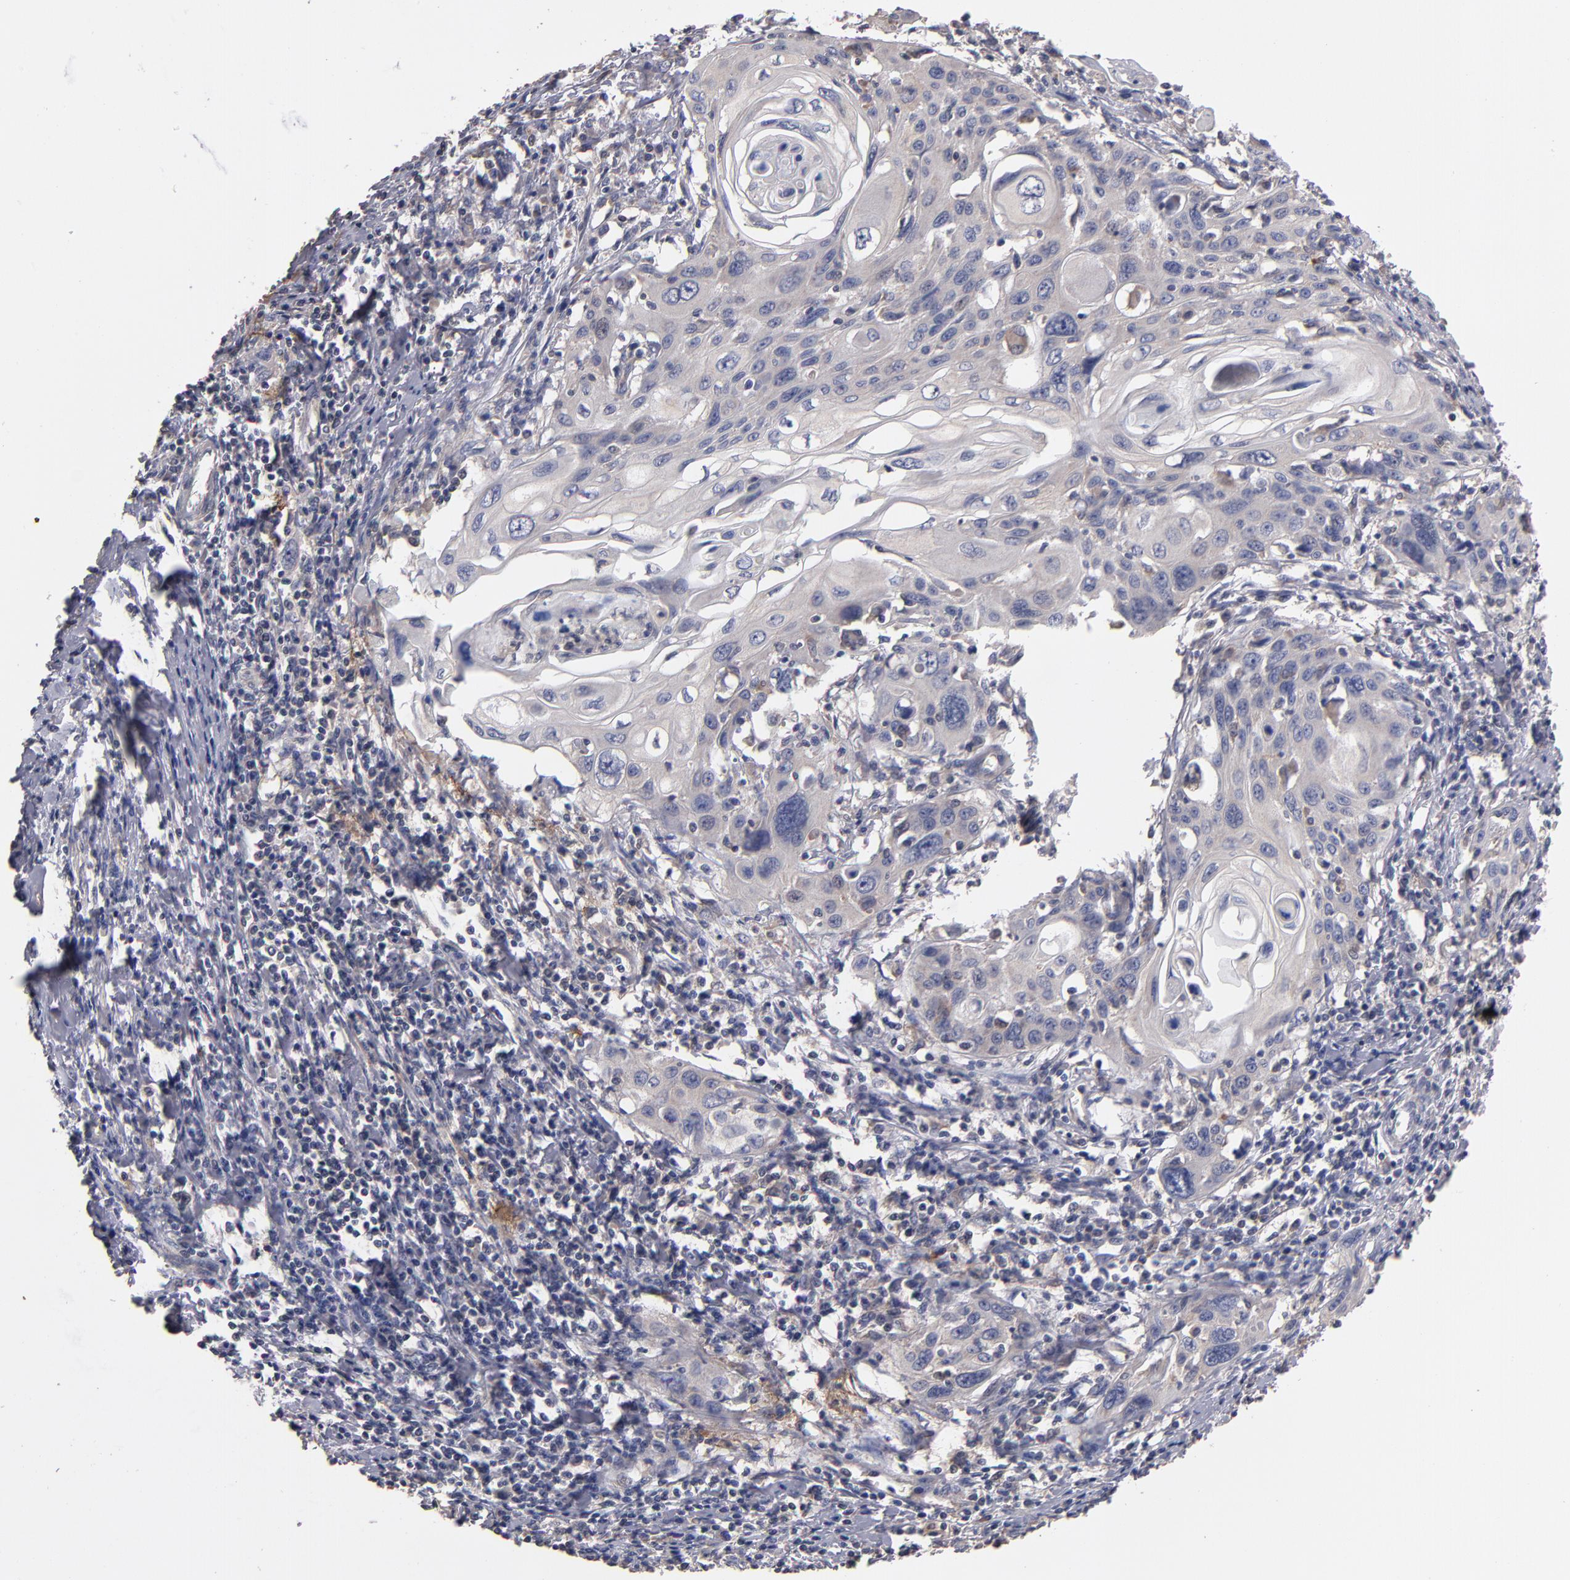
{"staining": {"intensity": "weak", "quantity": "<25%", "location": "cytoplasmic/membranous"}, "tissue": "cervical cancer", "cell_type": "Tumor cells", "image_type": "cancer", "snomed": [{"axis": "morphology", "description": "Squamous cell carcinoma, NOS"}, {"axis": "topography", "description": "Cervix"}], "caption": "Cervical squamous cell carcinoma was stained to show a protein in brown. There is no significant expression in tumor cells.", "gene": "DACT1", "patient": {"sex": "female", "age": 54}}